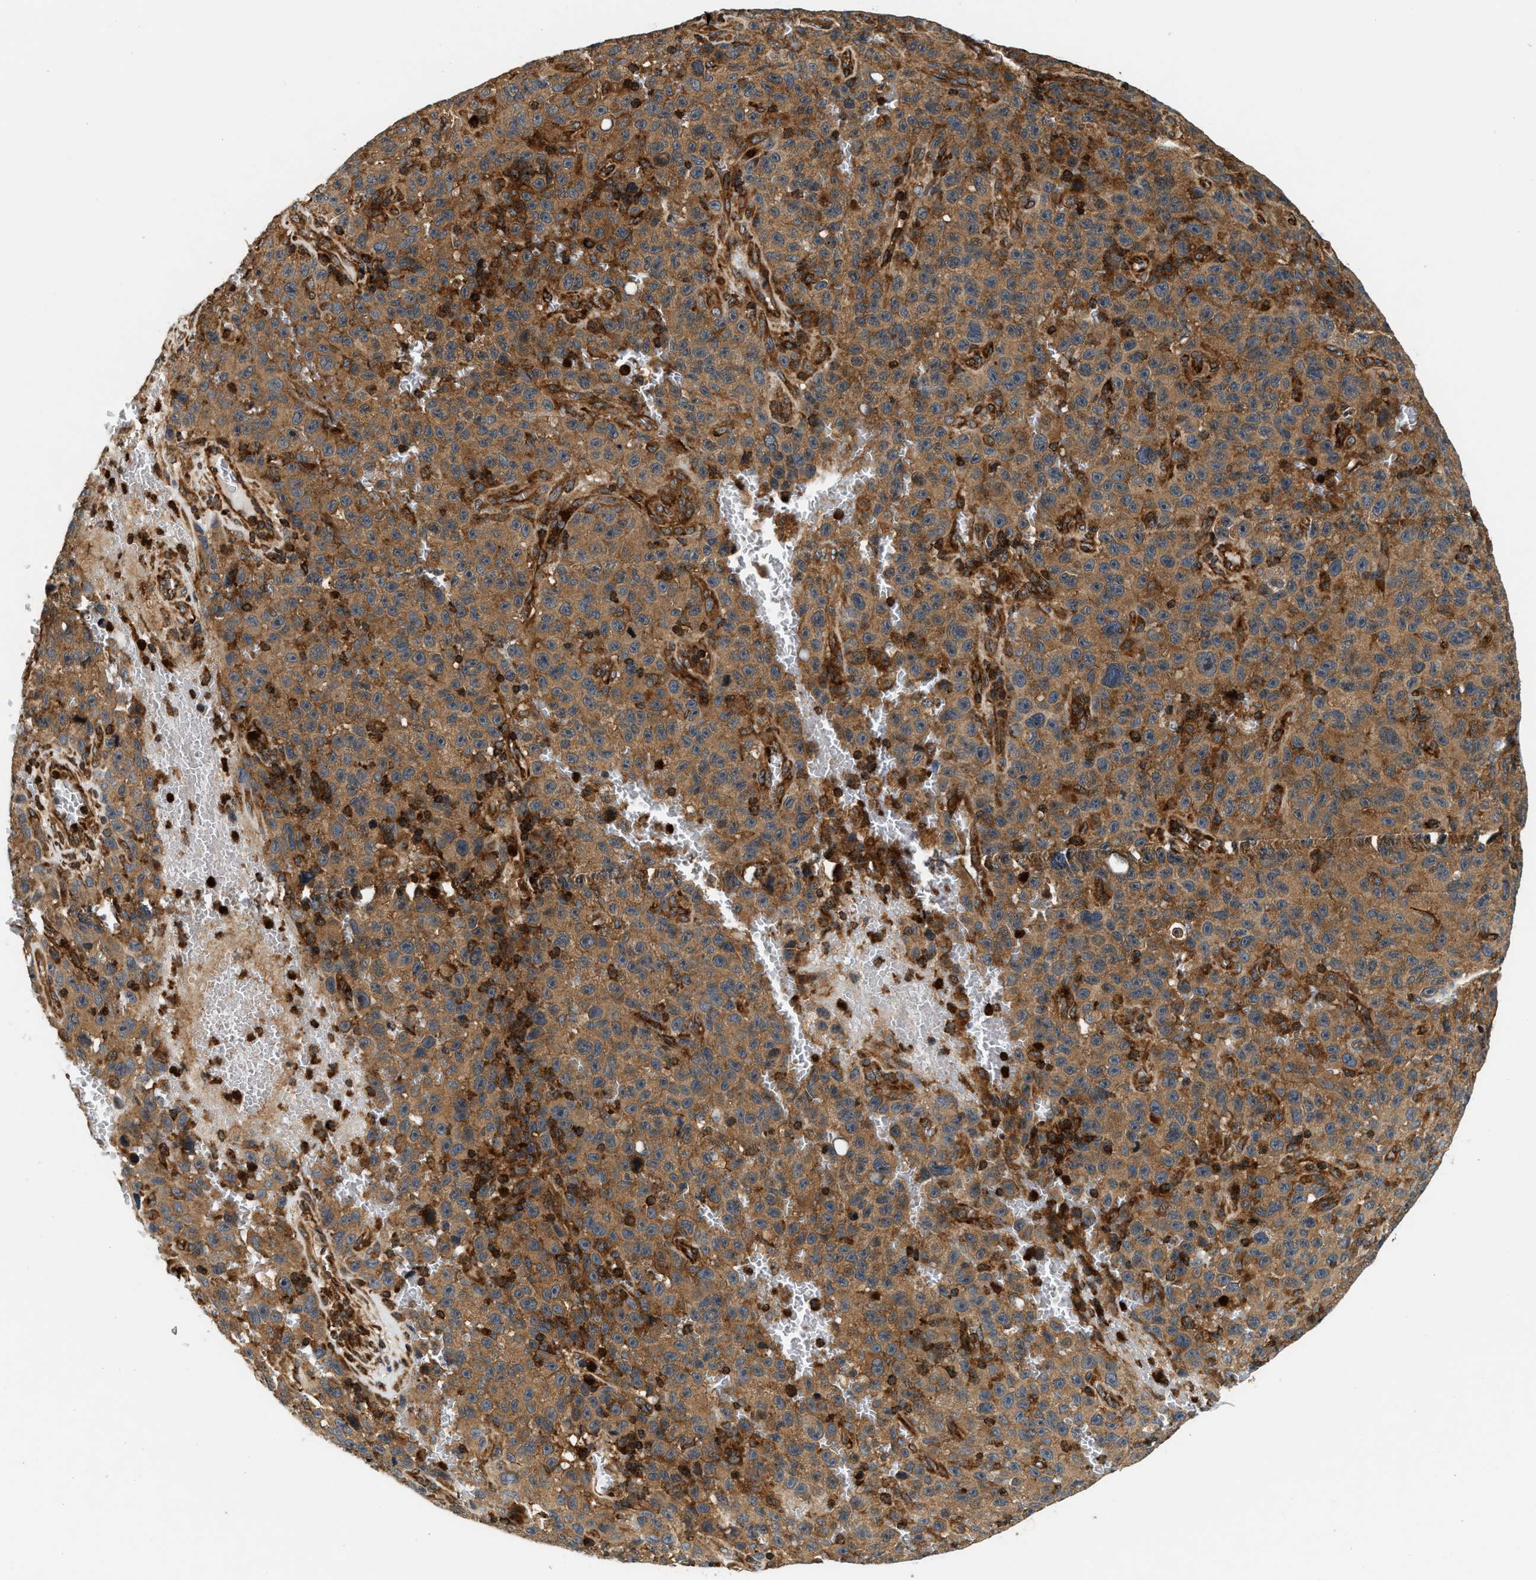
{"staining": {"intensity": "moderate", "quantity": ">75%", "location": "cytoplasmic/membranous"}, "tissue": "melanoma", "cell_type": "Tumor cells", "image_type": "cancer", "snomed": [{"axis": "morphology", "description": "Malignant melanoma, NOS"}, {"axis": "topography", "description": "Skin"}], "caption": "Tumor cells display medium levels of moderate cytoplasmic/membranous staining in about >75% of cells in human melanoma. Nuclei are stained in blue.", "gene": "SAMD9", "patient": {"sex": "female", "age": 82}}